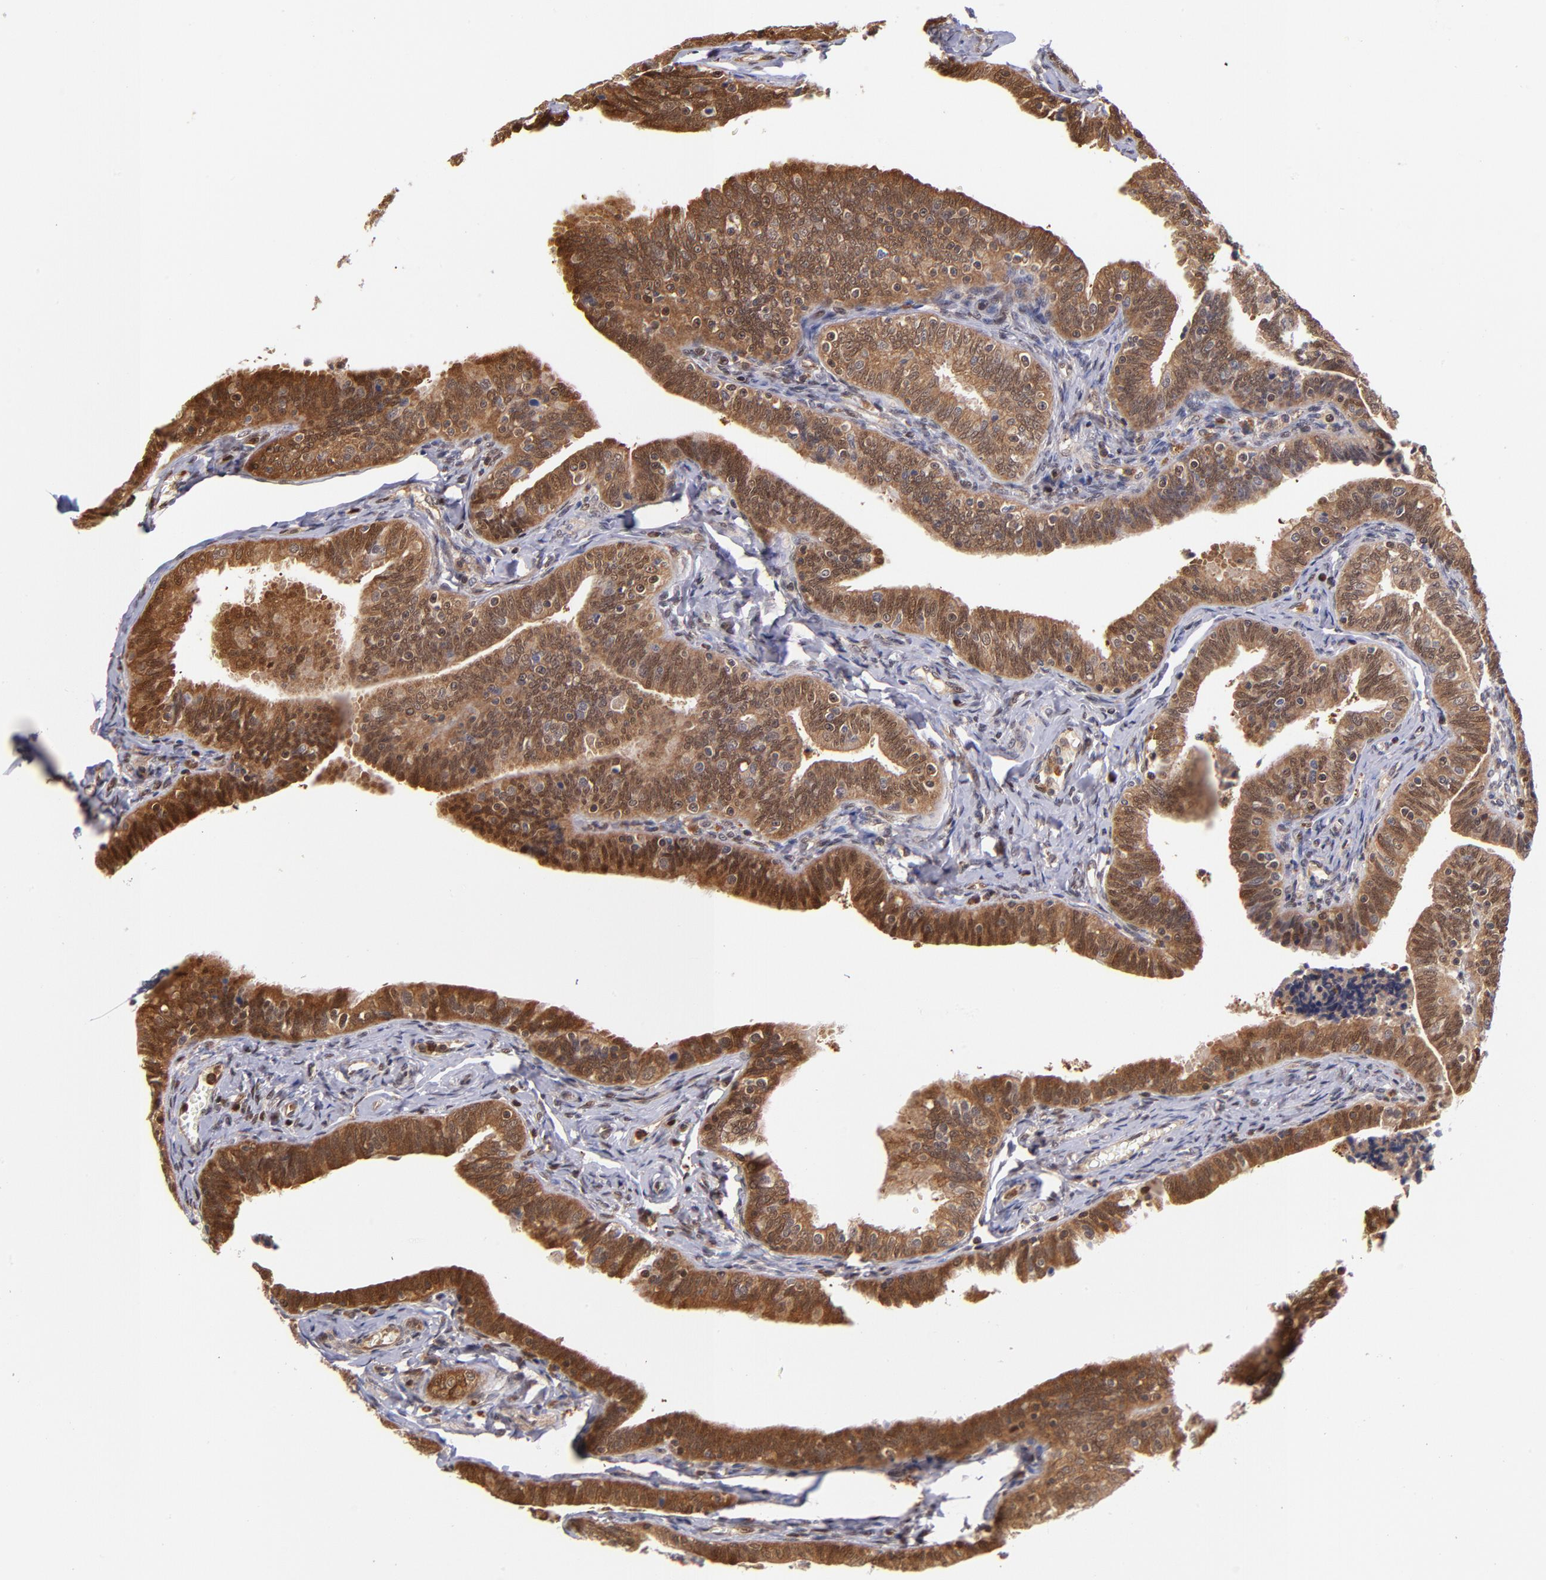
{"staining": {"intensity": "strong", "quantity": ">75%", "location": "cytoplasmic/membranous,nuclear"}, "tissue": "fallopian tube", "cell_type": "Glandular cells", "image_type": "normal", "snomed": [{"axis": "morphology", "description": "Normal tissue, NOS"}, {"axis": "topography", "description": "Fallopian tube"}, {"axis": "topography", "description": "Ovary"}], "caption": "A high-resolution image shows immunohistochemistry (IHC) staining of unremarkable fallopian tube, which shows strong cytoplasmic/membranous,nuclear expression in approximately >75% of glandular cells.", "gene": "YWHAB", "patient": {"sex": "female", "age": 69}}